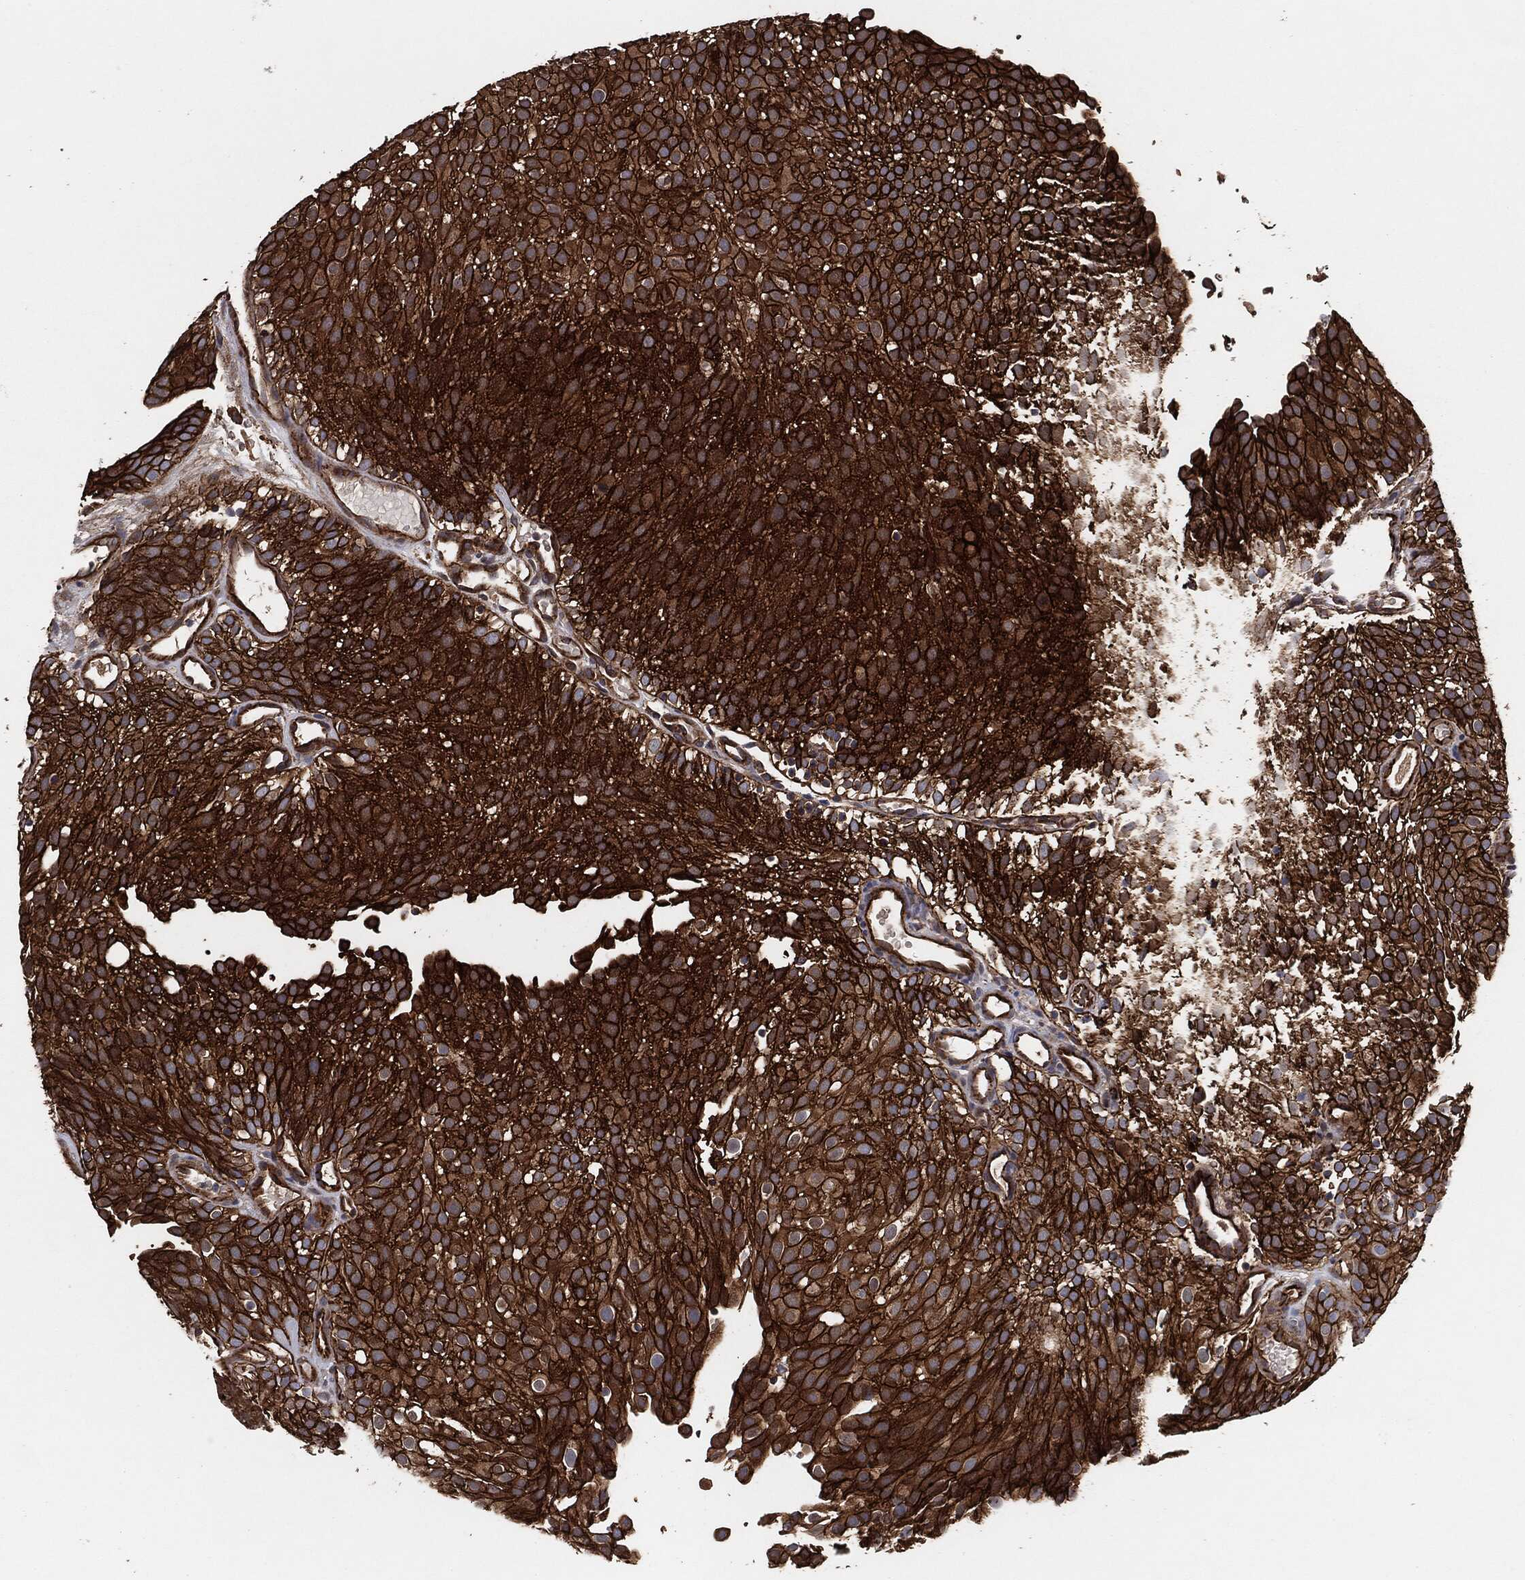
{"staining": {"intensity": "strong", "quantity": ">75%", "location": "cytoplasmic/membranous"}, "tissue": "urothelial cancer", "cell_type": "Tumor cells", "image_type": "cancer", "snomed": [{"axis": "morphology", "description": "Urothelial carcinoma, Low grade"}, {"axis": "topography", "description": "Urinary bladder"}], "caption": "Tumor cells show high levels of strong cytoplasmic/membranous staining in approximately >75% of cells in urothelial cancer.", "gene": "CTNNA1", "patient": {"sex": "male", "age": 78}}